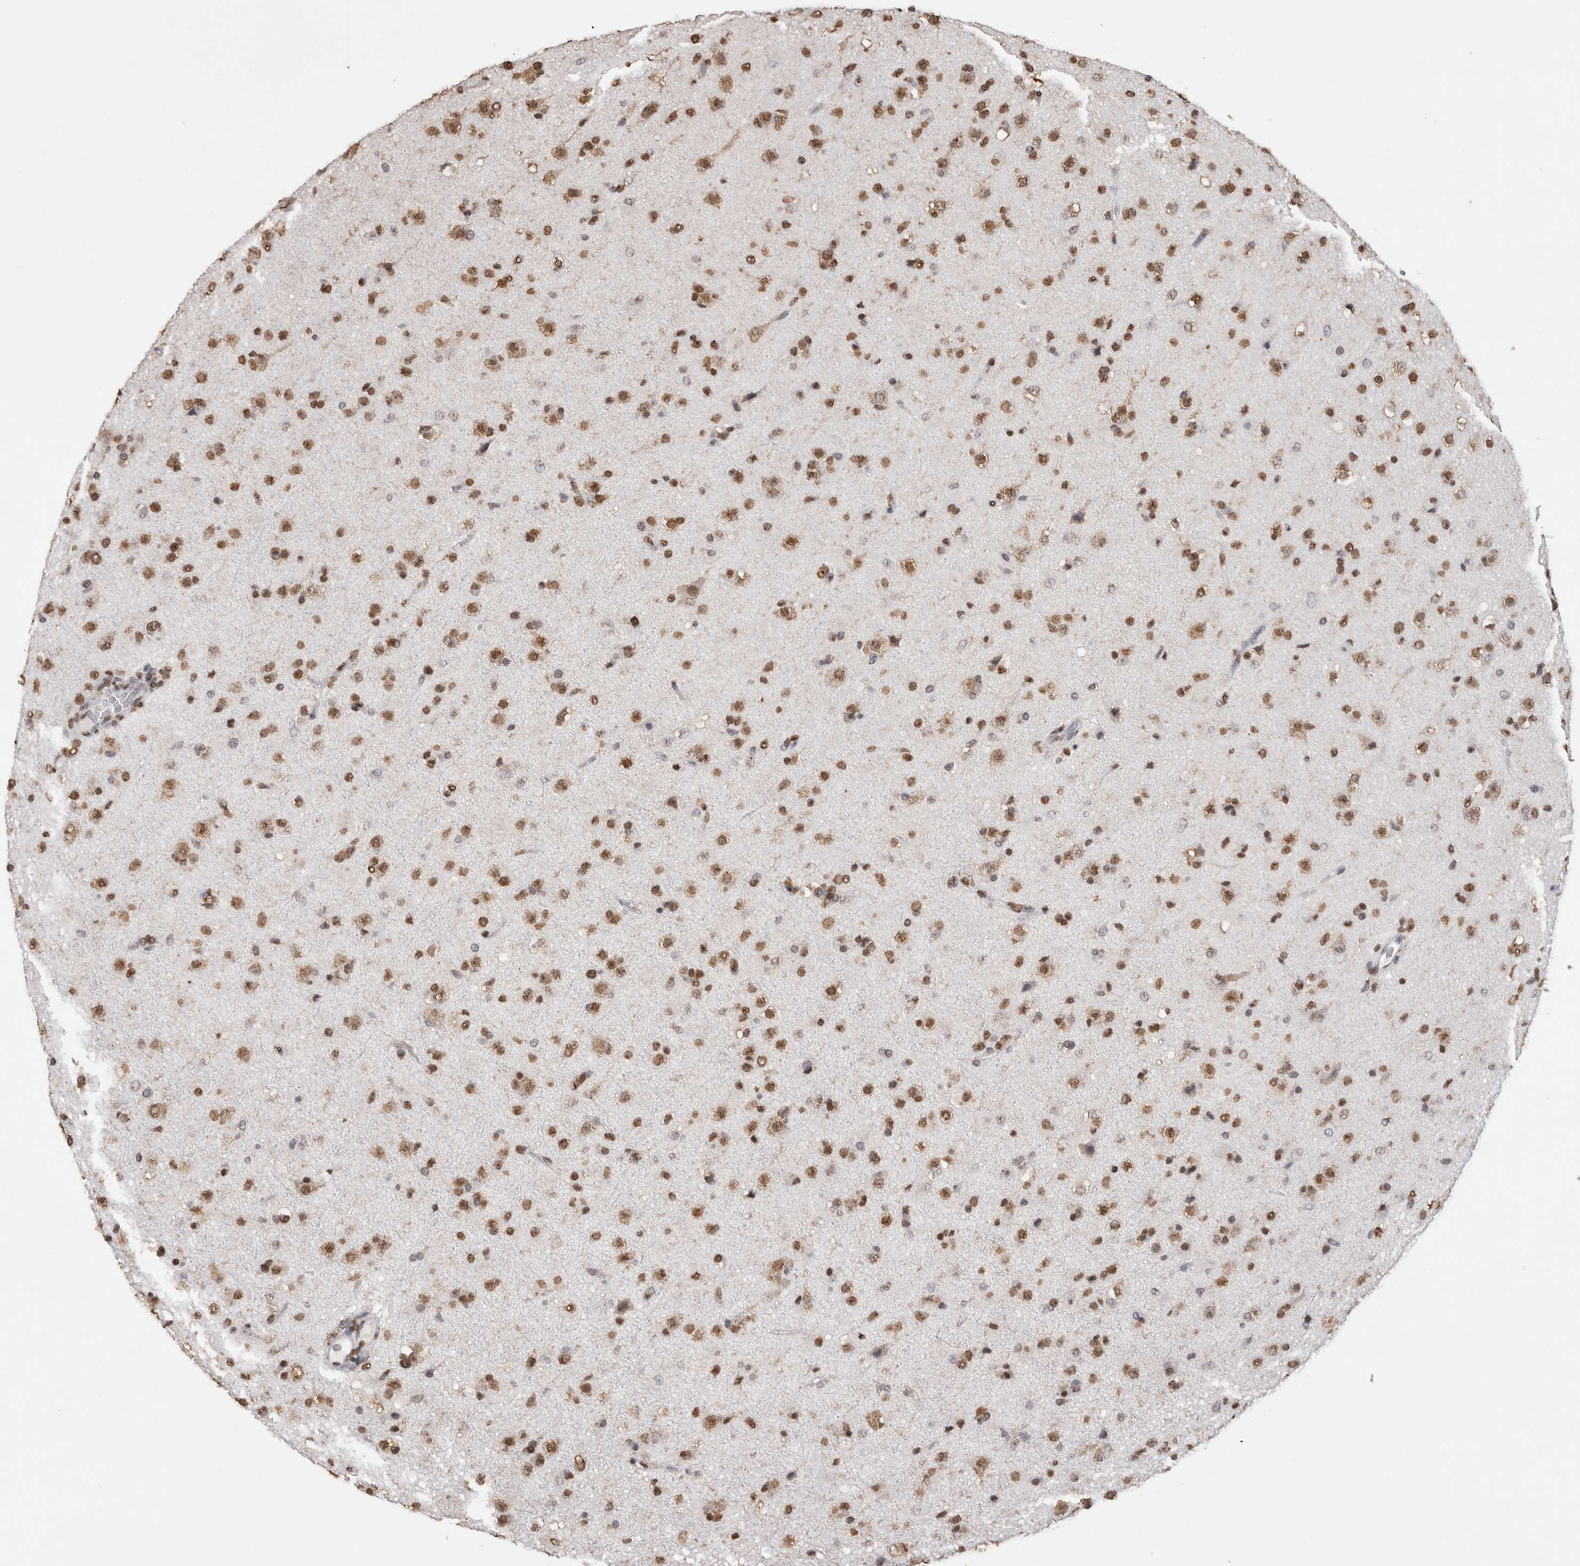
{"staining": {"intensity": "moderate", "quantity": ">75%", "location": "cytoplasmic/membranous,nuclear"}, "tissue": "glioma", "cell_type": "Tumor cells", "image_type": "cancer", "snomed": [{"axis": "morphology", "description": "Glioma, malignant, Low grade"}, {"axis": "topography", "description": "Brain"}], "caption": "Immunohistochemical staining of malignant glioma (low-grade) displays moderate cytoplasmic/membranous and nuclear protein positivity in about >75% of tumor cells.", "gene": "NTHL1", "patient": {"sex": "male", "age": 65}}